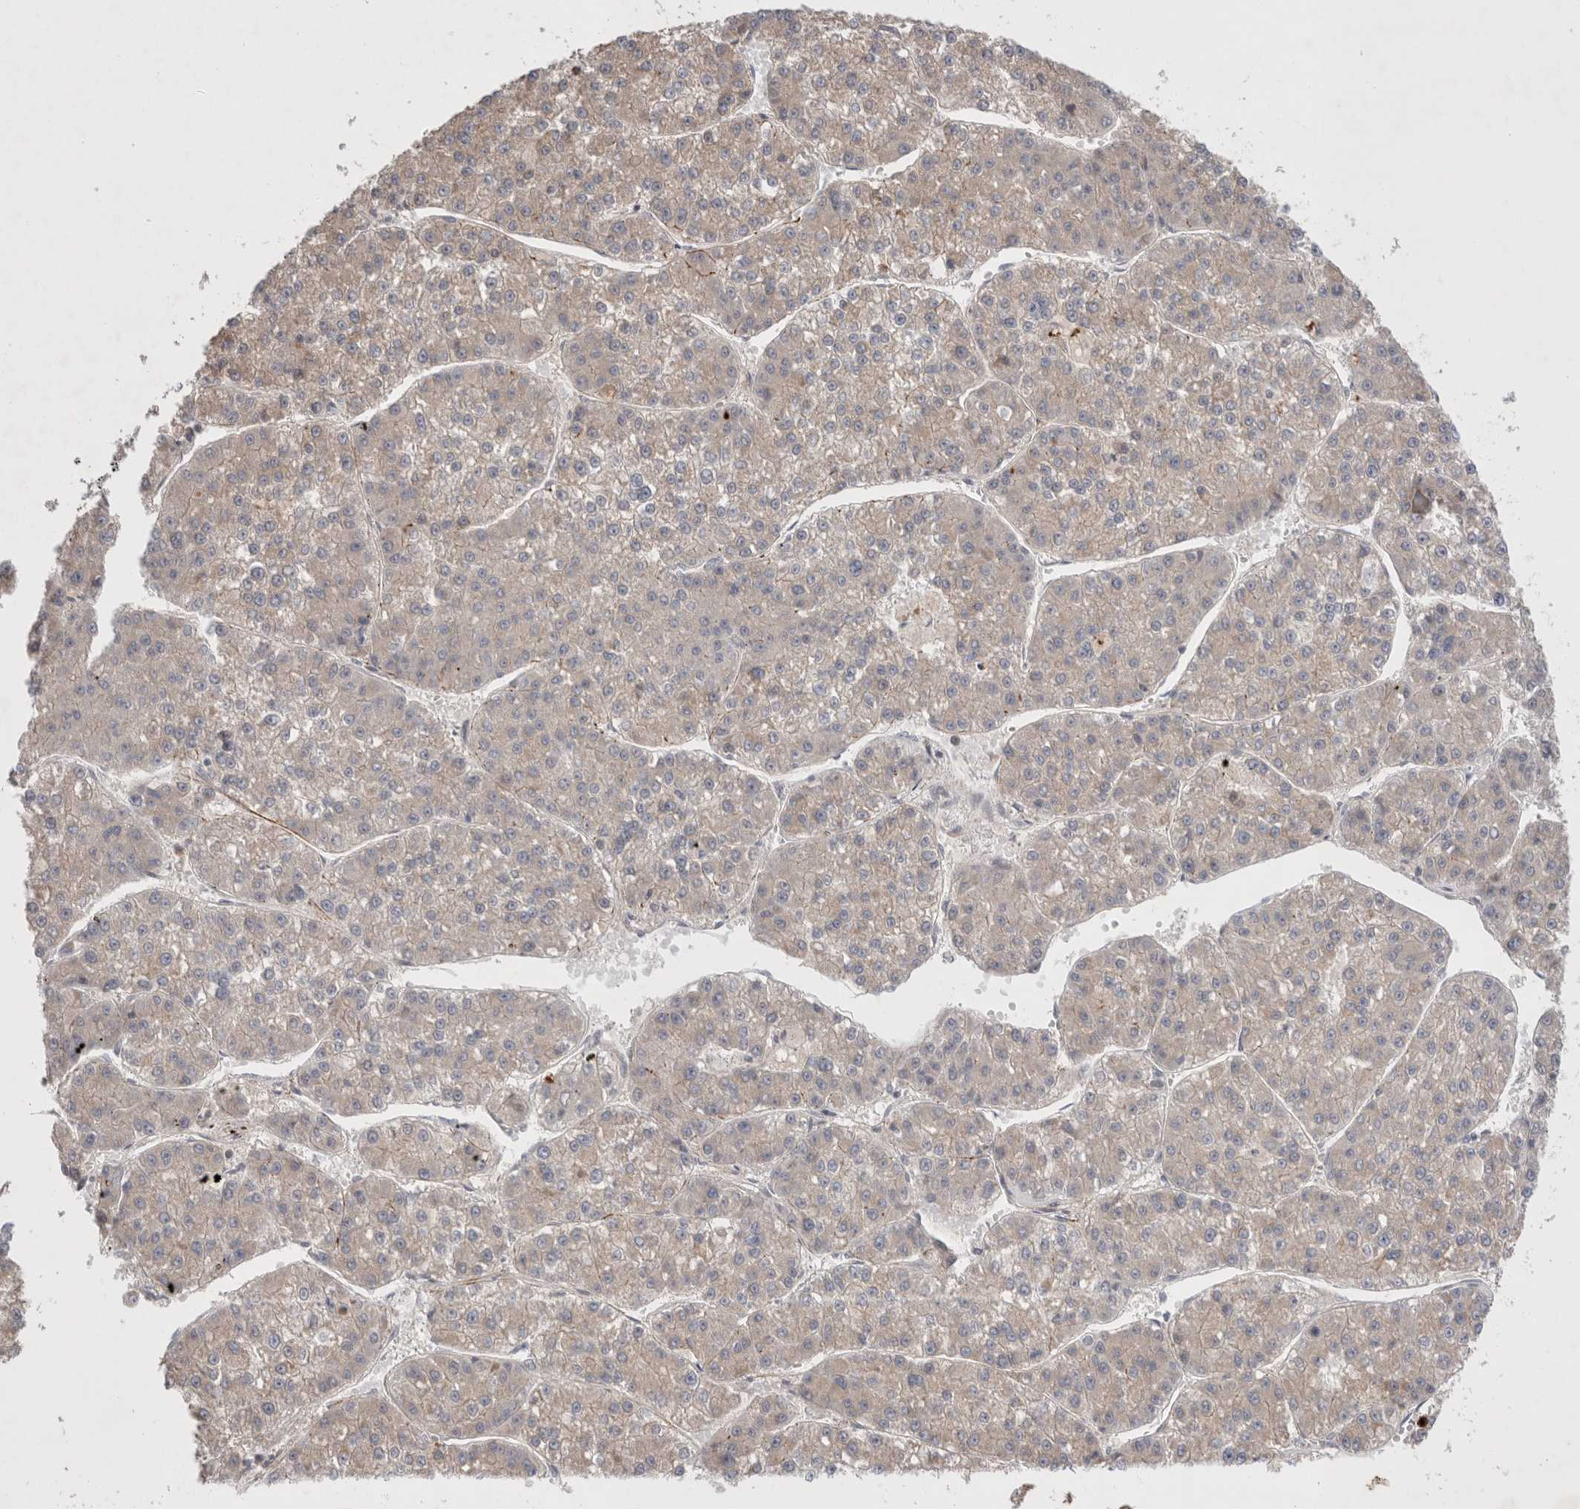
{"staining": {"intensity": "weak", "quantity": "25%-75%", "location": "cytoplasmic/membranous"}, "tissue": "liver cancer", "cell_type": "Tumor cells", "image_type": "cancer", "snomed": [{"axis": "morphology", "description": "Carcinoma, Hepatocellular, NOS"}, {"axis": "topography", "description": "Liver"}], "caption": "The image exhibits staining of liver cancer (hepatocellular carcinoma), revealing weak cytoplasmic/membranous protein staining (brown color) within tumor cells.", "gene": "GSDMB", "patient": {"sex": "female", "age": 73}}